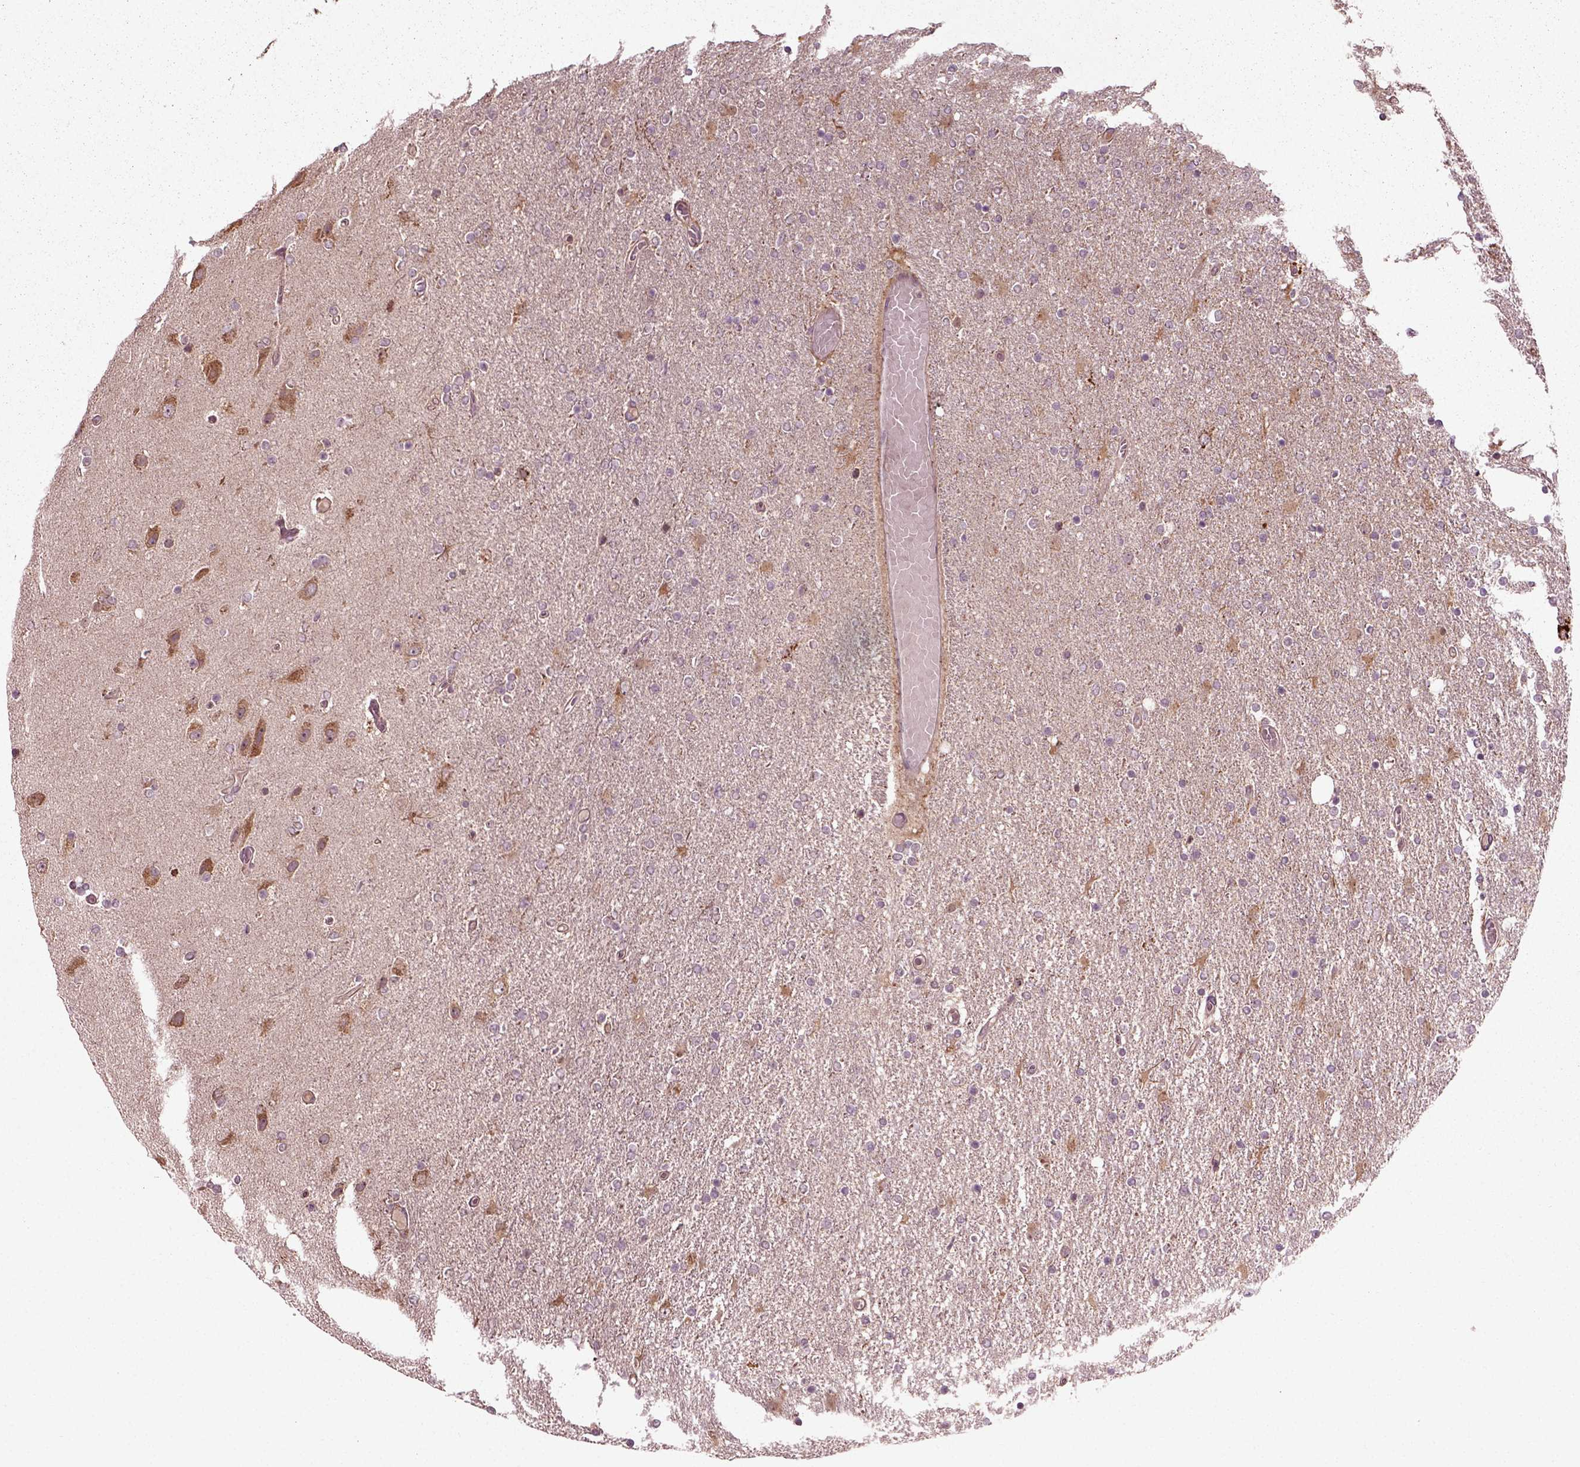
{"staining": {"intensity": "negative", "quantity": "none", "location": "none"}, "tissue": "glioma", "cell_type": "Tumor cells", "image_type": "cancer", "snomed": [{"axis": "morphology", "description": "Glioma, malignant, High grade"}, {"axis": "topography", "description": "Cerebral cortex"}], "caption": "This is a photomicrograph of immunohistochemistry (IHC) staining of malignant glioma (high-grade), which shows no expression in tumor cells.", "gene": "PLCD3", "patient": {"sex": "male", "age": 70}}